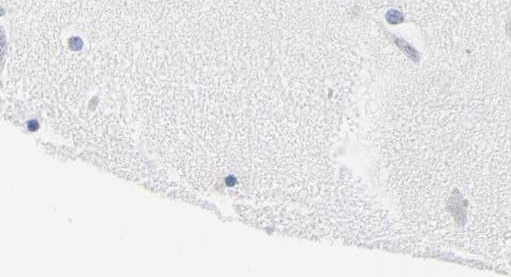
{"staining": {"intensity": "negative", "quantity": "none", "location": "none"}, "tissue": "hippocampus", "cell_type": "Glial cells", "image_type": "normal", "snomed": [{"axis": "morphology", "description": "Normal tissue, NOS"}, {"axis": "topography", "description": "Hippocampus"}], "caption": "Hippocampus stained for a protein using immunohistochemistry (IHC) reveals no positivity glial cells.", "gene": "CDK1", "patient": {"sex": "female", "age": 54}}